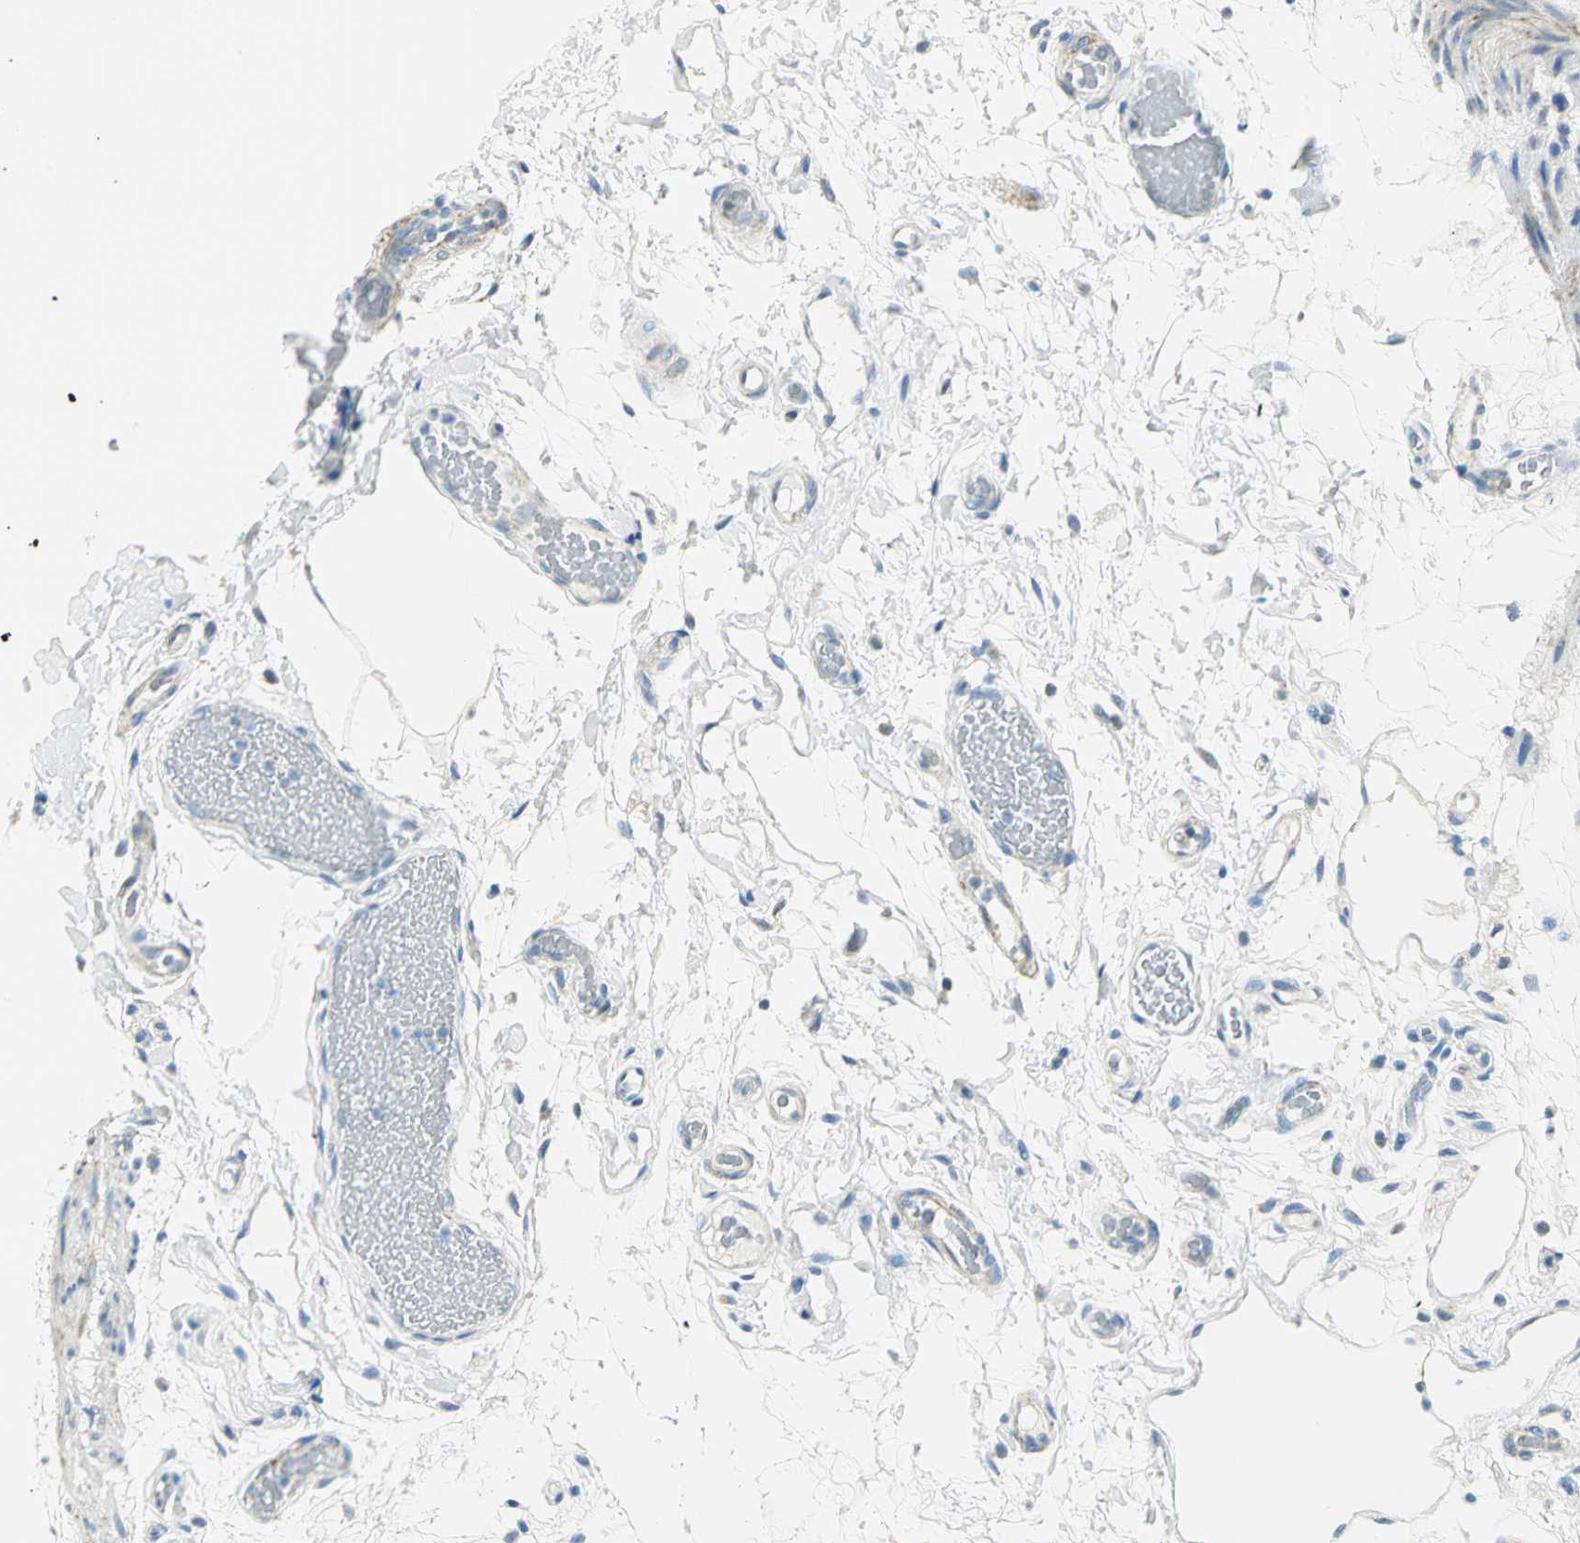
{"staining": {"intensity": "negative", "quantity": "none", "location": "none"}, "tissue": "colon", "cell_type": "Endothelial cells", "image_type": "normal", "snomed": [{"axis": "morphology", "description": "Normal tissue, NOS"}, {"axis": "topography", "description": "Smooth muscle"}, {"axis": "topography", "description": "Colon"}], "caption": "Immunohistochemistry of normal human colon demonstrates no positivity in endothelial cells.", "gene": "NTRK1", "patient": {"sex": "male", "age": 67}}